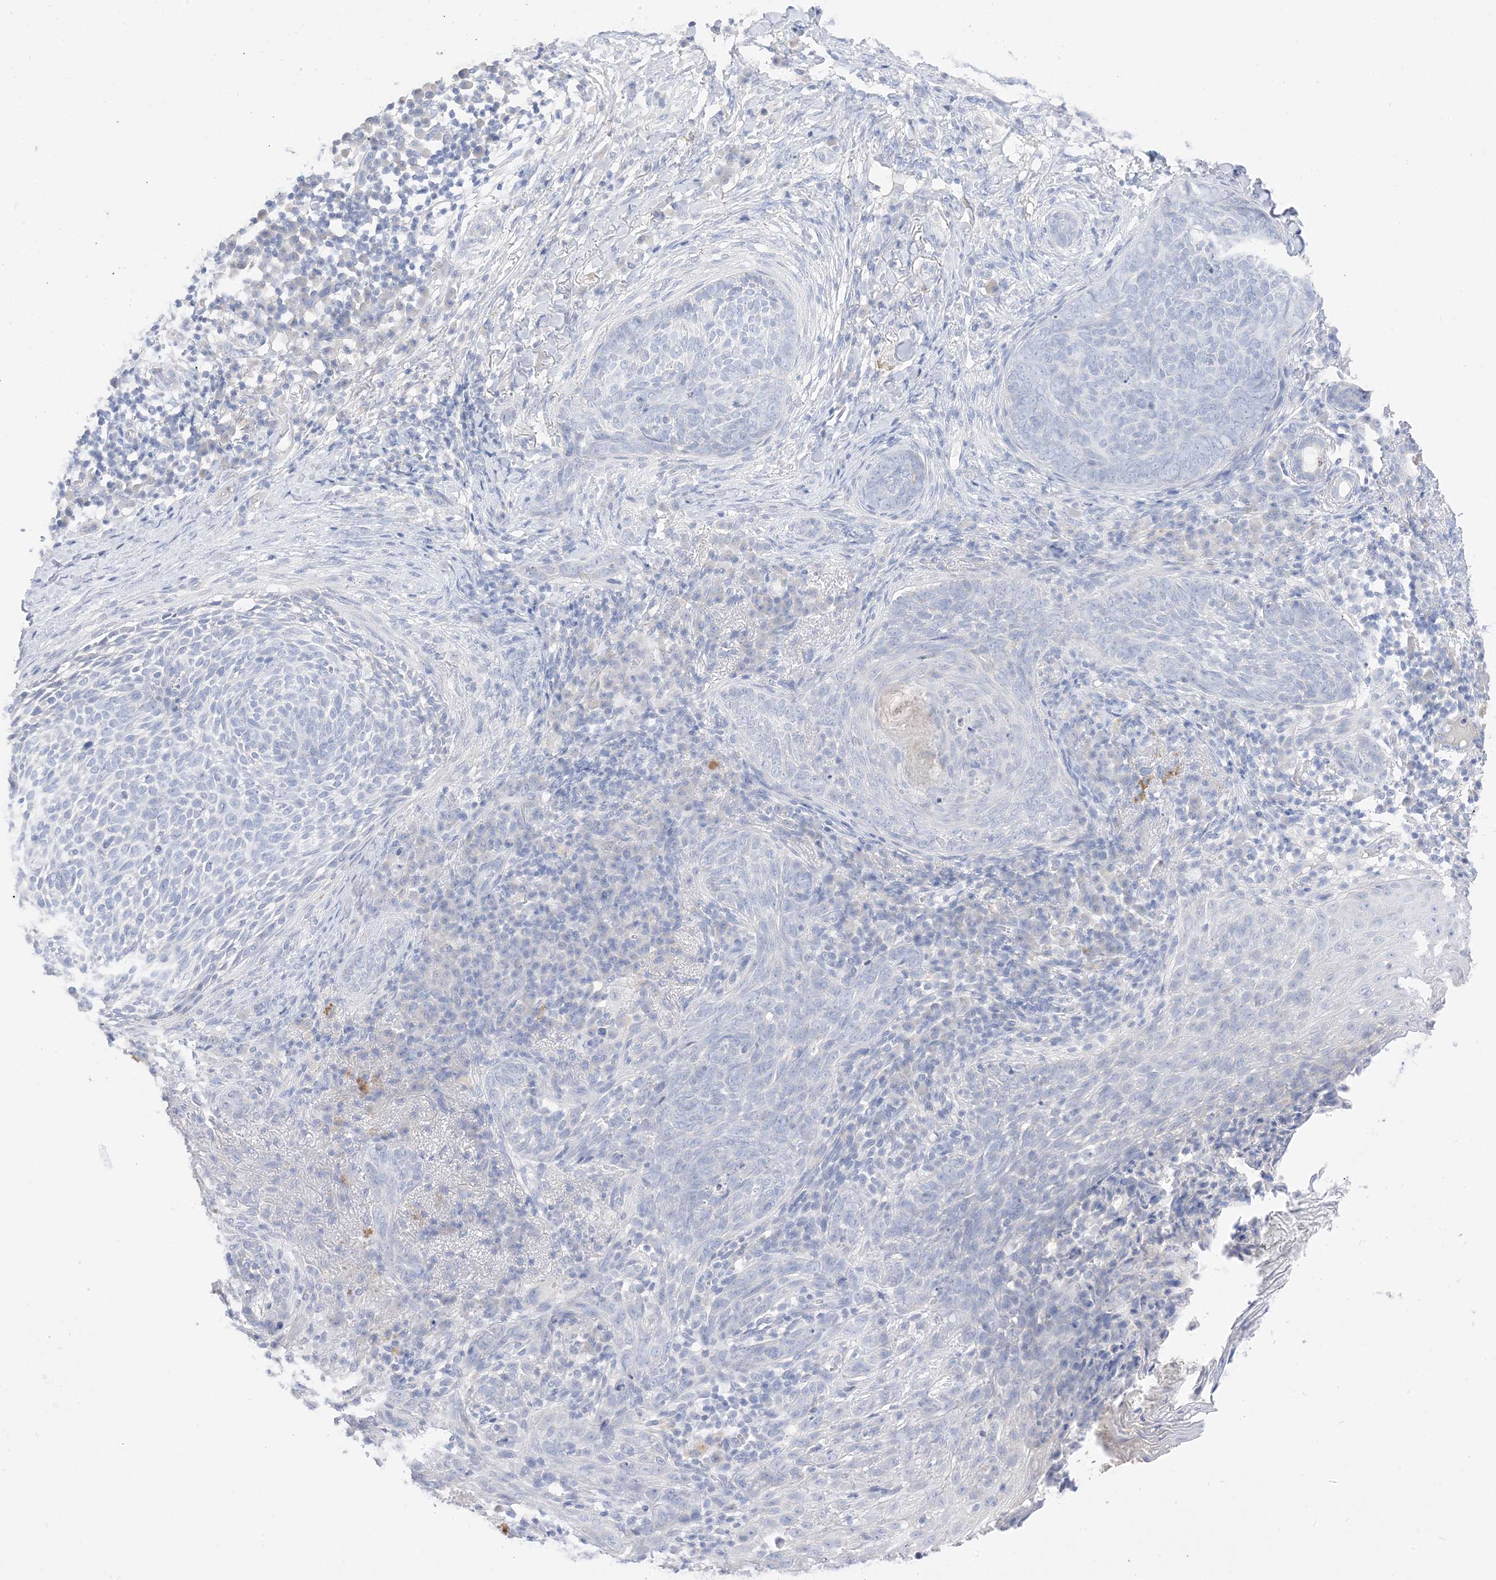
{"staining": {"intensity": "negative", "quantity": "none", "location": "none"}, "tissue": "skin cancer", "cell_type": "Tumor cells", "image_type": "cancer", "snomed": [{"axis": "morphology", "description": "Basal cell carcinoma"}, {"axis": "topography", "description": "Skin"}], "caption": "Immunohistochemistry micrograph of neoplastic tissue: skin cancer (basal cell carcinoma) stained with DAB exhibits no significant protein positivity in tumor cells. (DAB immunohistochemistry (IHC), high magnification).", "gene": "MUC17", "patient": {"sex": "male", "age": 85}}